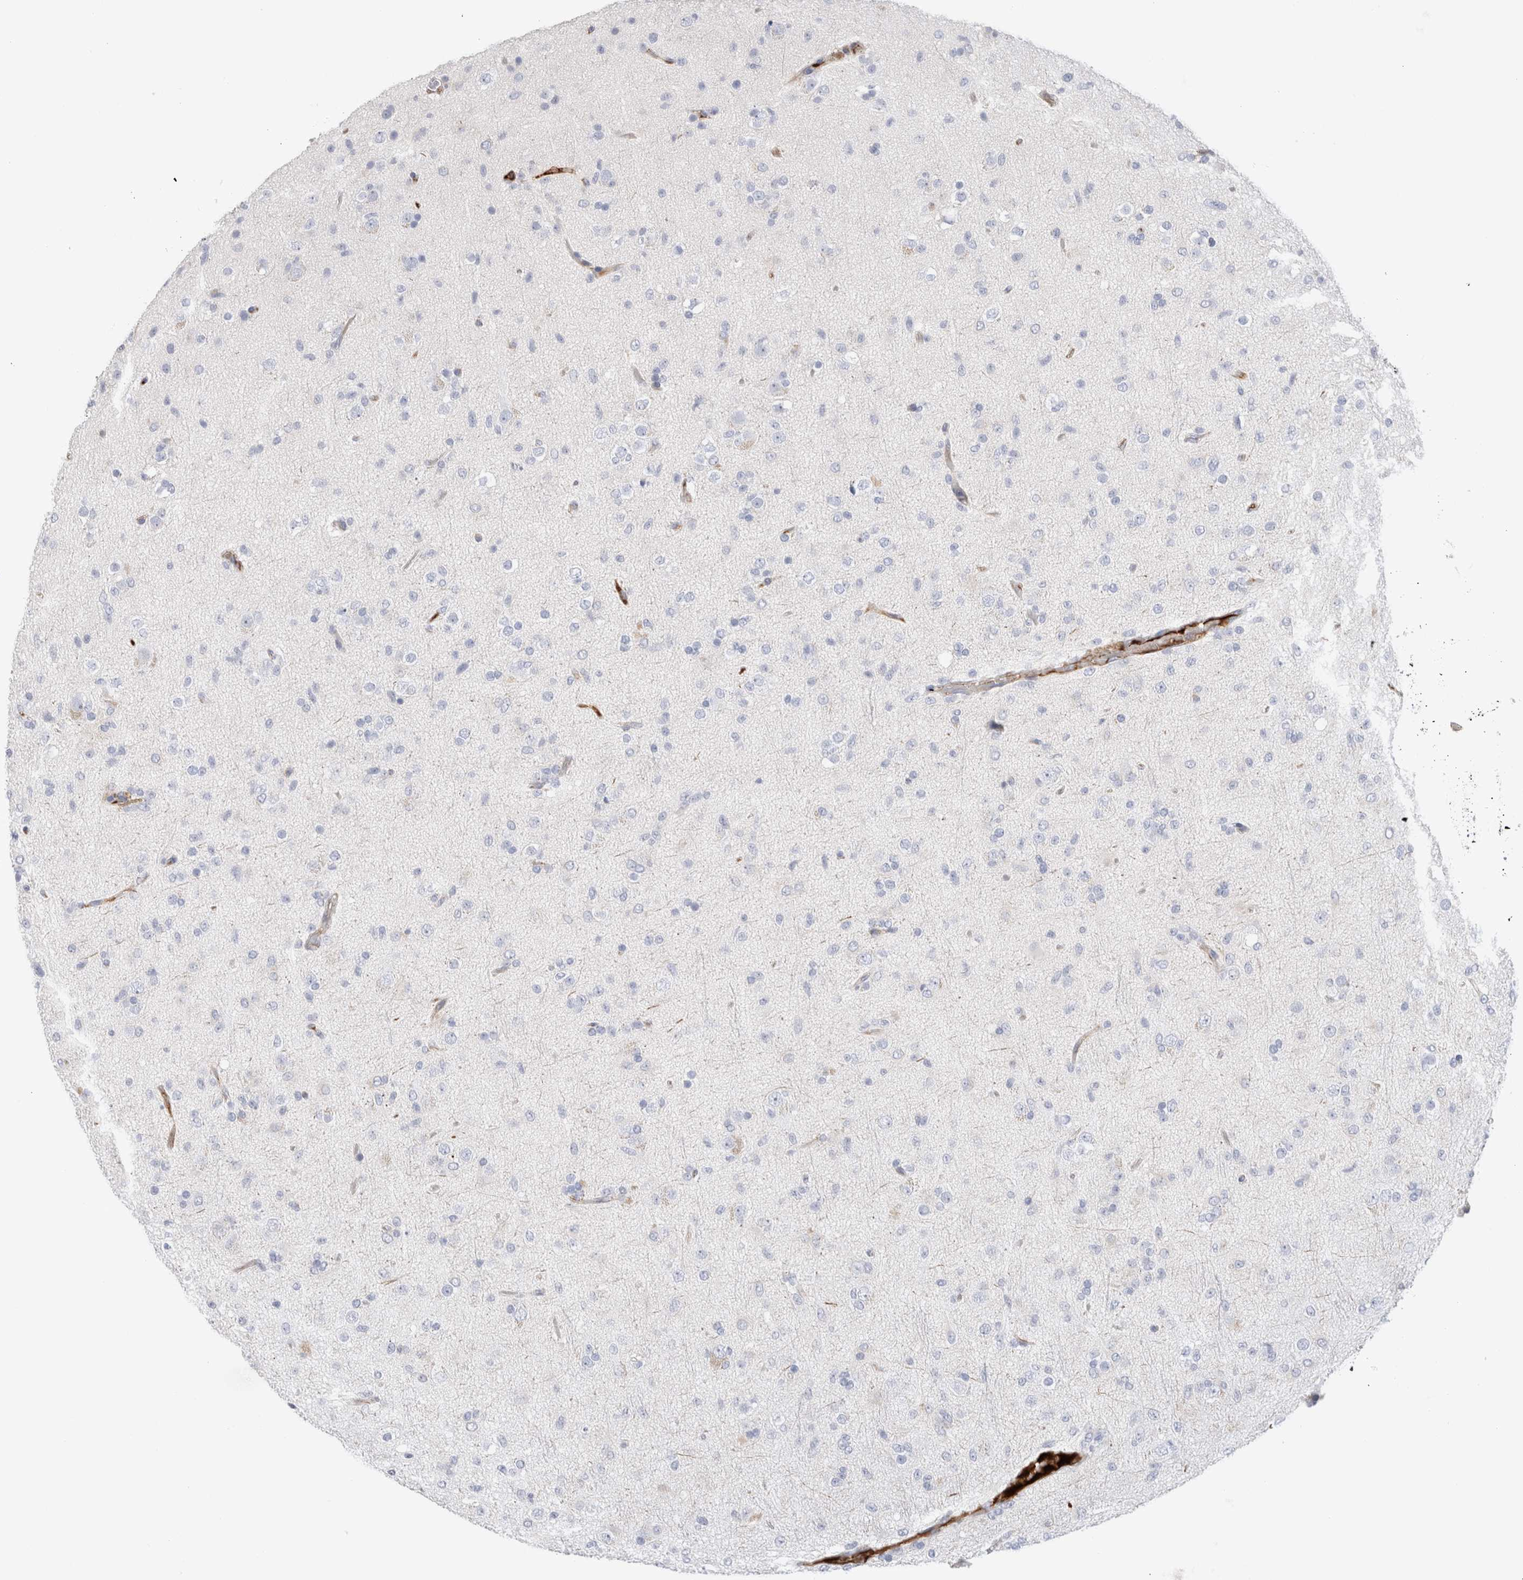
{"staining": {"intensity": "negative", "quantity": "none", "location": "none"}, "tissue": "glioma", "cell_type": "Tumor cells", "image_type": "cancer", "snomed": [{"axis": "morphology", "description": "Glioma, malignant, Low grade"}, {"axis": "topography", "description": "Brain"}], "caption": "The immunohistochemistry (IHC) photomicrograph has no significant expression in tumor cells of glioma tissue. The staining was performed using DAB to visualize the protein expression in brown, while the nuclei were stained in blue with hematoxylin (Magnification: 20x).", "gene": "ECHDC2", "patient": {"sex": "male", "age": 65}}